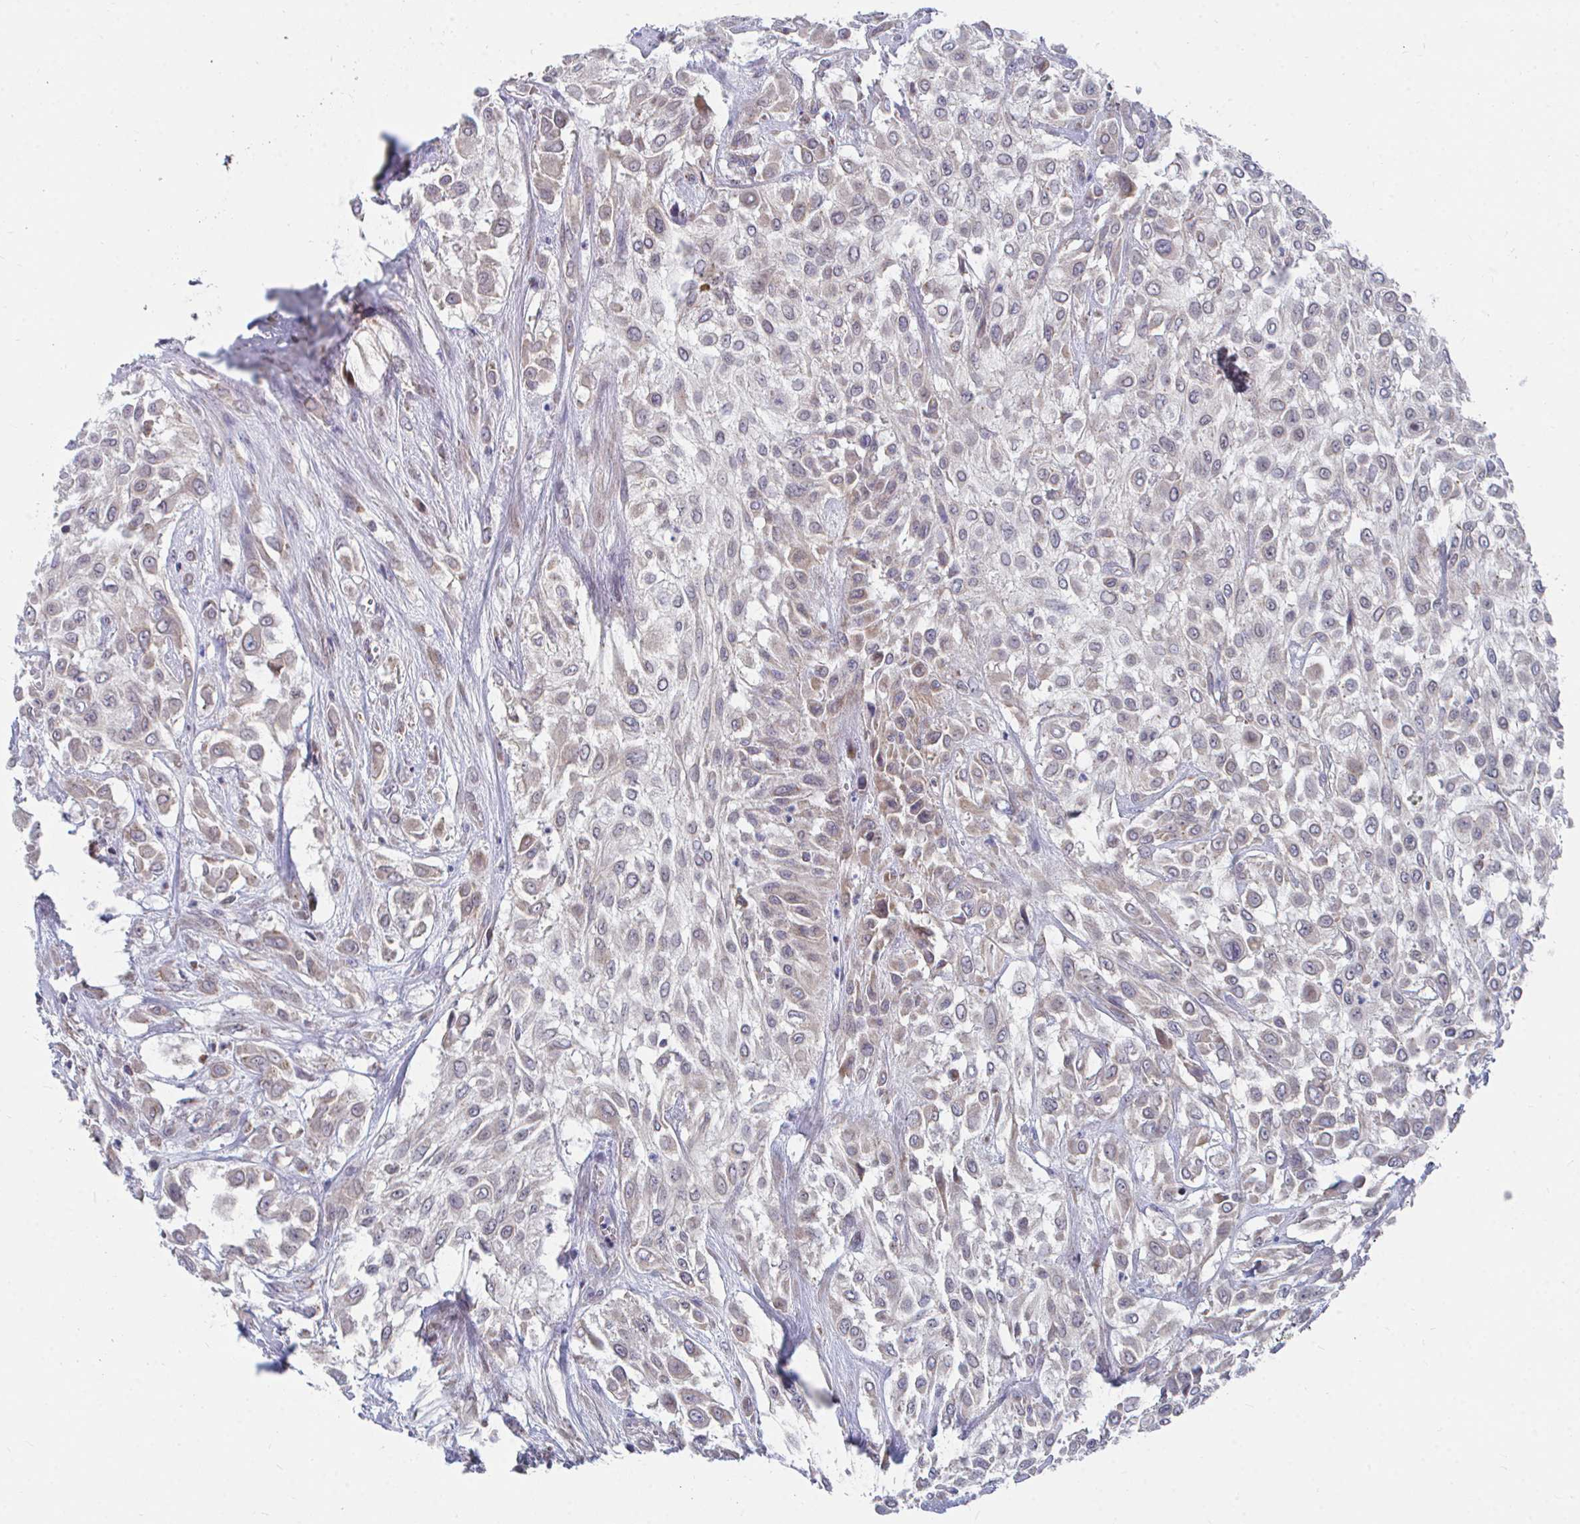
{"staining": {"intensity": "weak", "quantity": "<25%", "location": "cytoplasmic/membranous"}, "tissue": "urothelial cancer", "cell_type": "Tumor cells", "image_type": "cancer", "snomed": [{"axis": "morphology", "description": "Urothelial carcinoma, High grade"}, {"axis": "topography", "description": "Urinary bladder"}], "caption": "A high-resolution micrograph shows immunohistochemistry staining of urothelial carcinoma (high-grade), which demonstrates no significant expression in tumor cells.", "gene": "PEX3", "patient": {"sex": "male", "age": 57}}